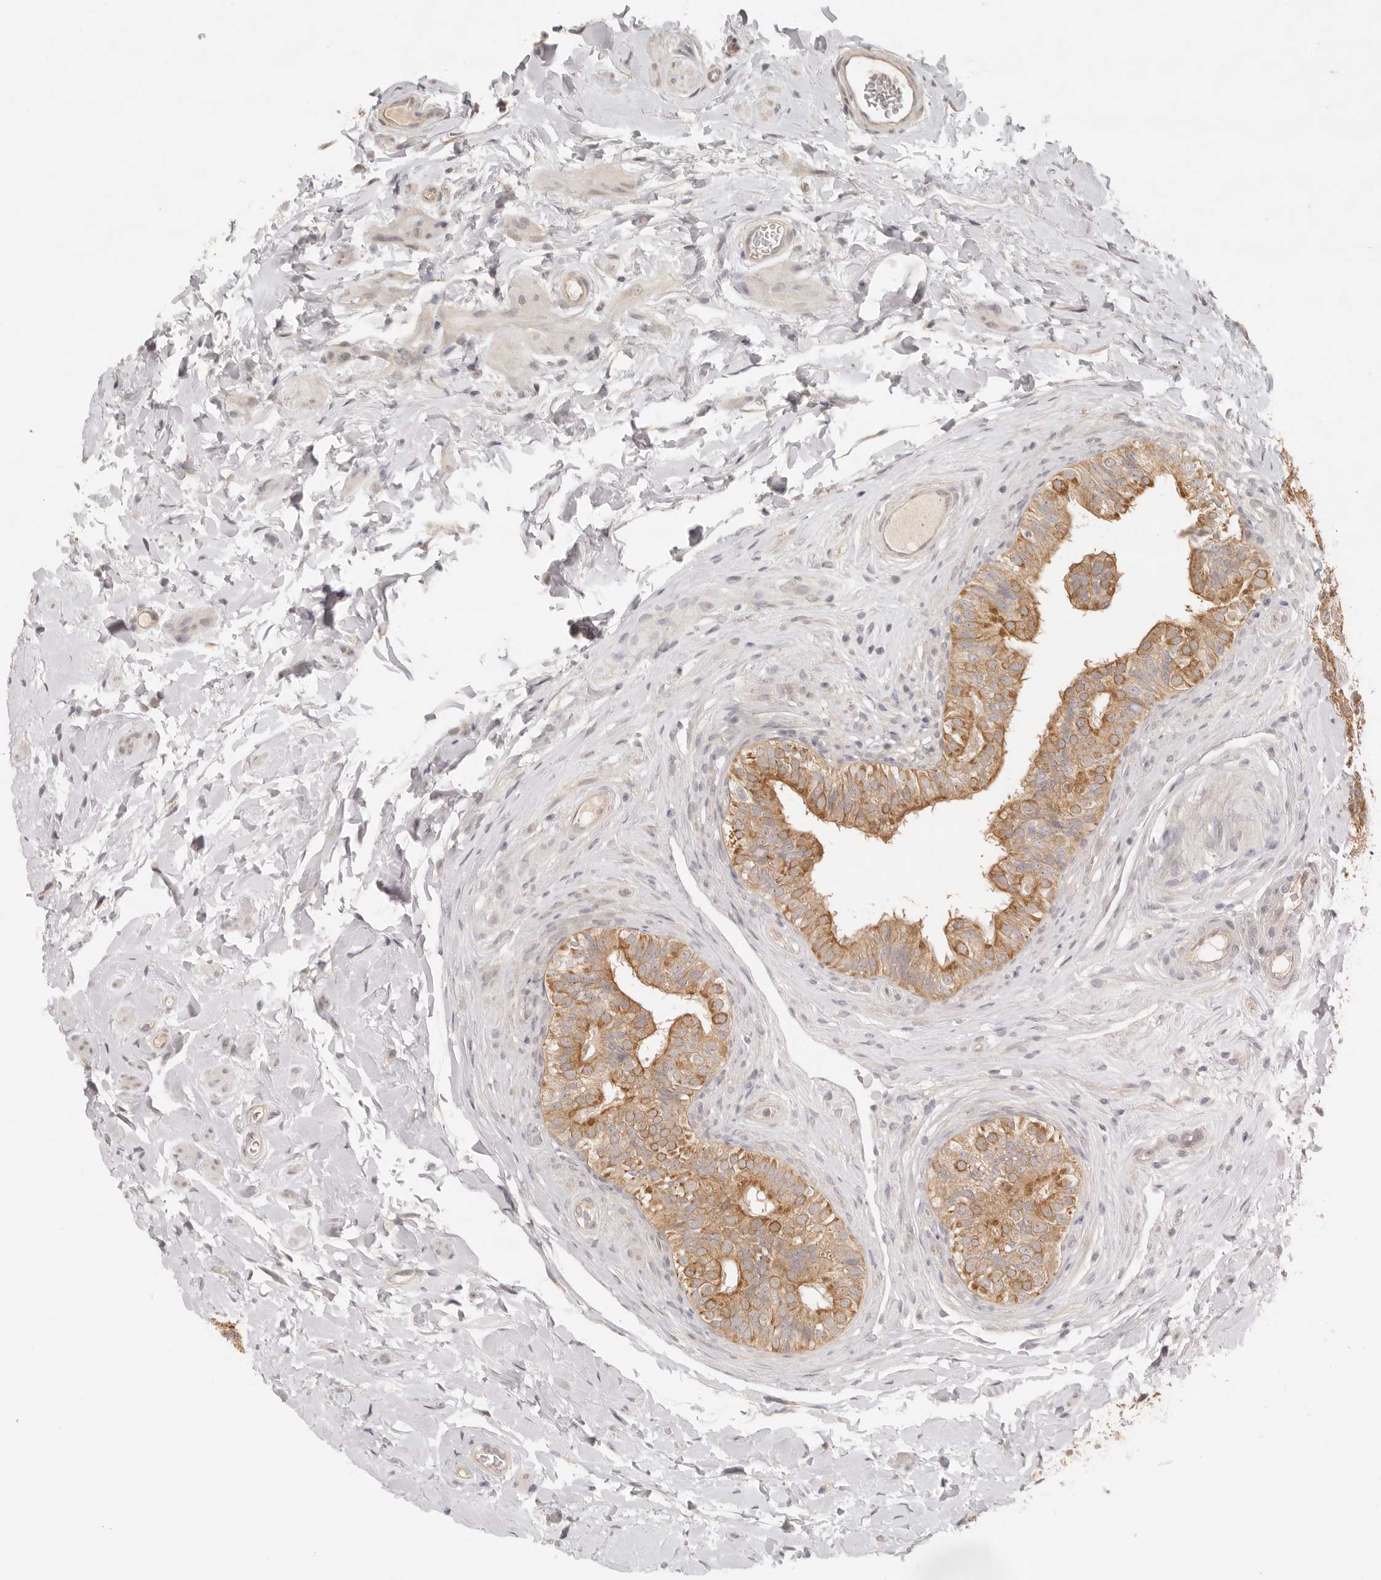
{"staining": {"intensity": "moderate", "quantity": ">75%", "location": "cytoplasmic/membranous"}, "tissue": "epididymis", "cell_type": "Glandular cells", "image_type": "normal", "snomed": [{"axis": "morphology", "description": "Normal tissue, NOS"}, {"axis": "topography", "description": "Epididymis"}], "caption": "Immunohistochemistry (IHC) (DAB) staining of unremarkable epididymis shows moderate cytoplasmic/membranous protein positivity in about >75% of glandular cells. The protein of interest is stained brown, and the nuclei are stained in blue (DAB (3,3'-diaminobenzidine) IHC with brightfield microscopy, high magnification).", "gene": "AHDC1", "patient": {"sex": "male", "age": 49}}